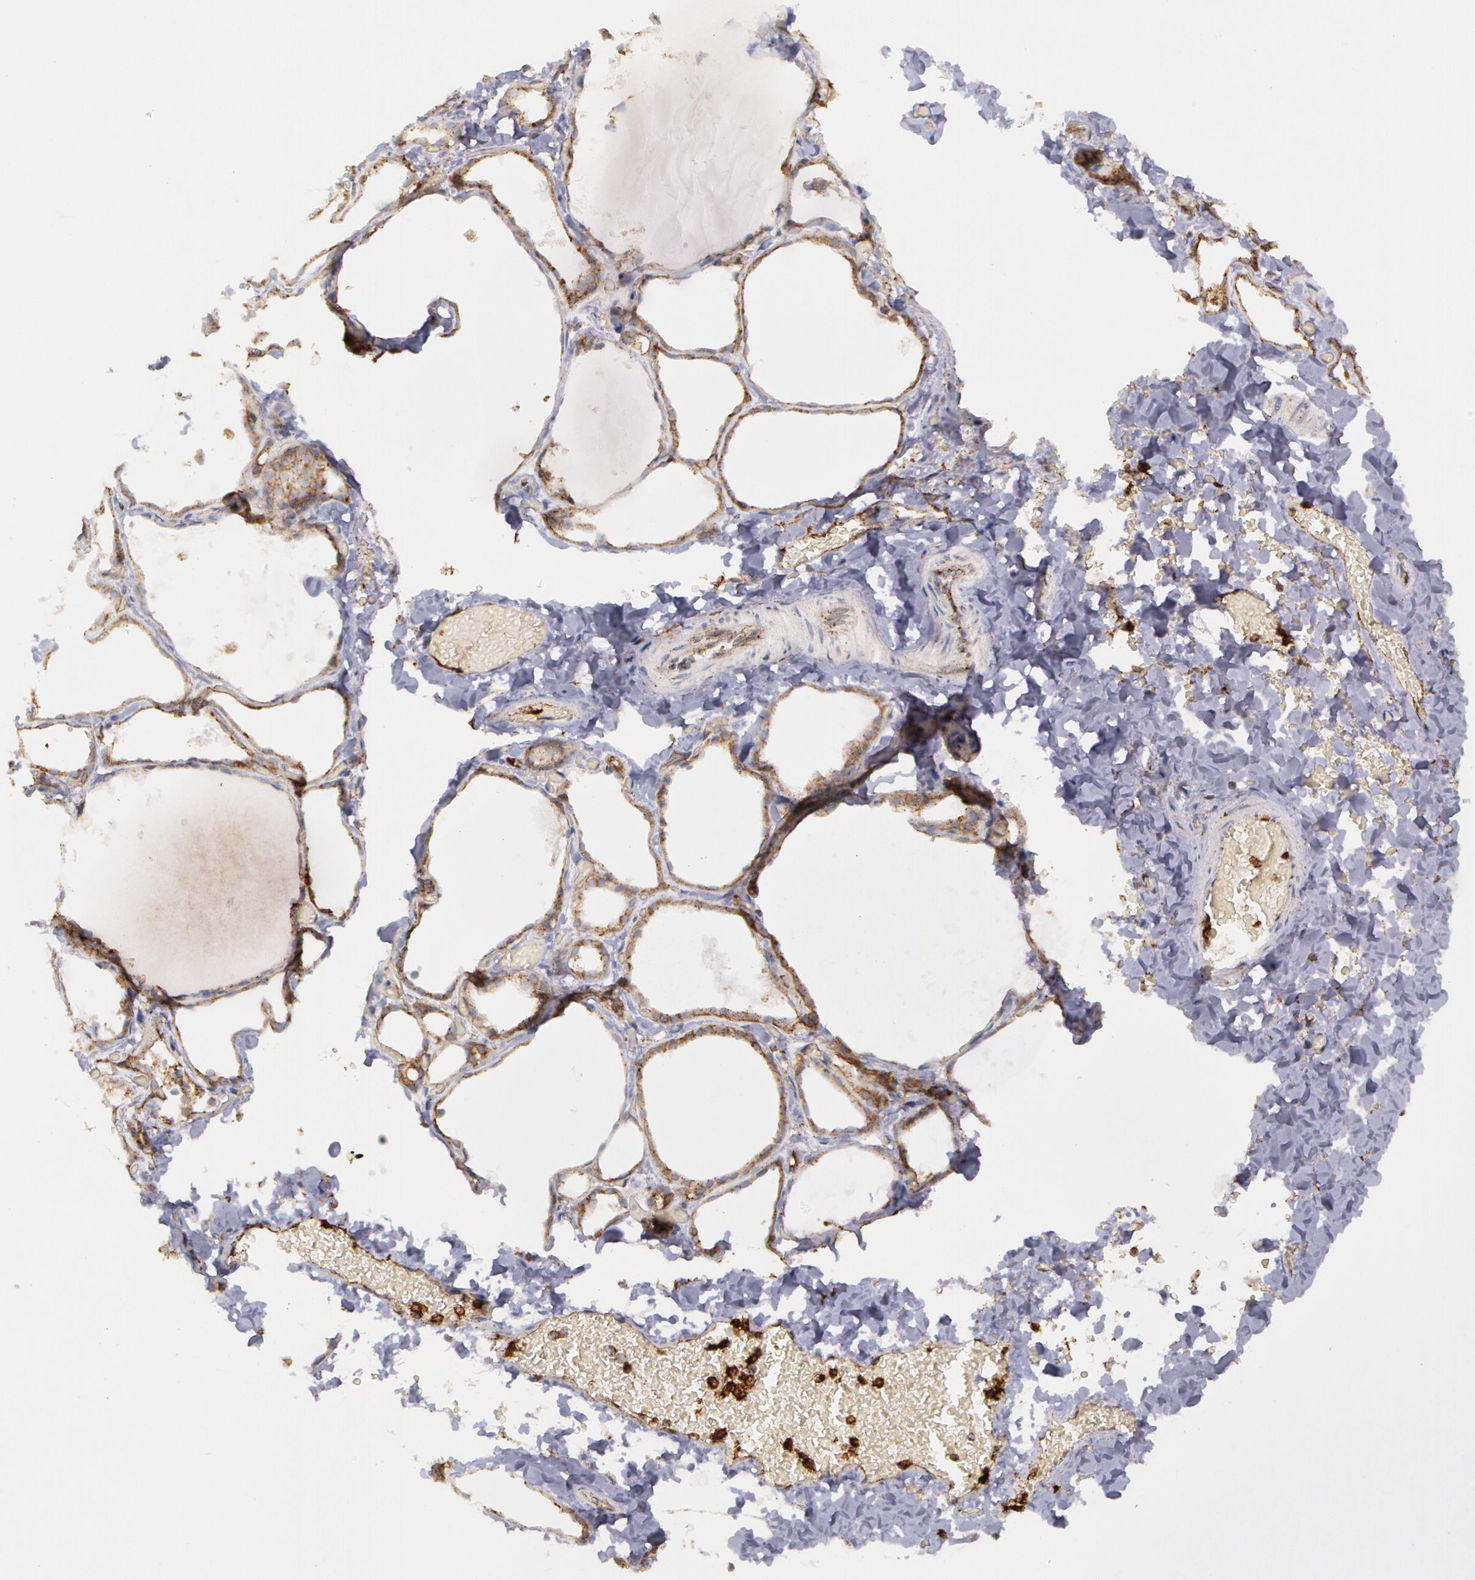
{"staining": {"intensity": "moderate", "quantity": ">75%", "location": "cytoplasmic/membranous"}, "tissue": "thyroid gland", "cell_type": "Glandular cells", "image_type": "normal", "snomed": [{"axis": "morphology", "description": "Normal tissue, NOS"}, {"axis": "topography", "description": "Thyroid gland"}], "caption": "IHC micrograph of benign thyroid gland: human thyroid gland stained using IHC demonstrates medium levels of moderate protein expression localized specifically in the cytoplasmic/membranous of glandular cells, appearing as a cytoplasmic/membranous brown color.", "gene": "FLOT2", "patient": {"sex": "female", "age": 22}}